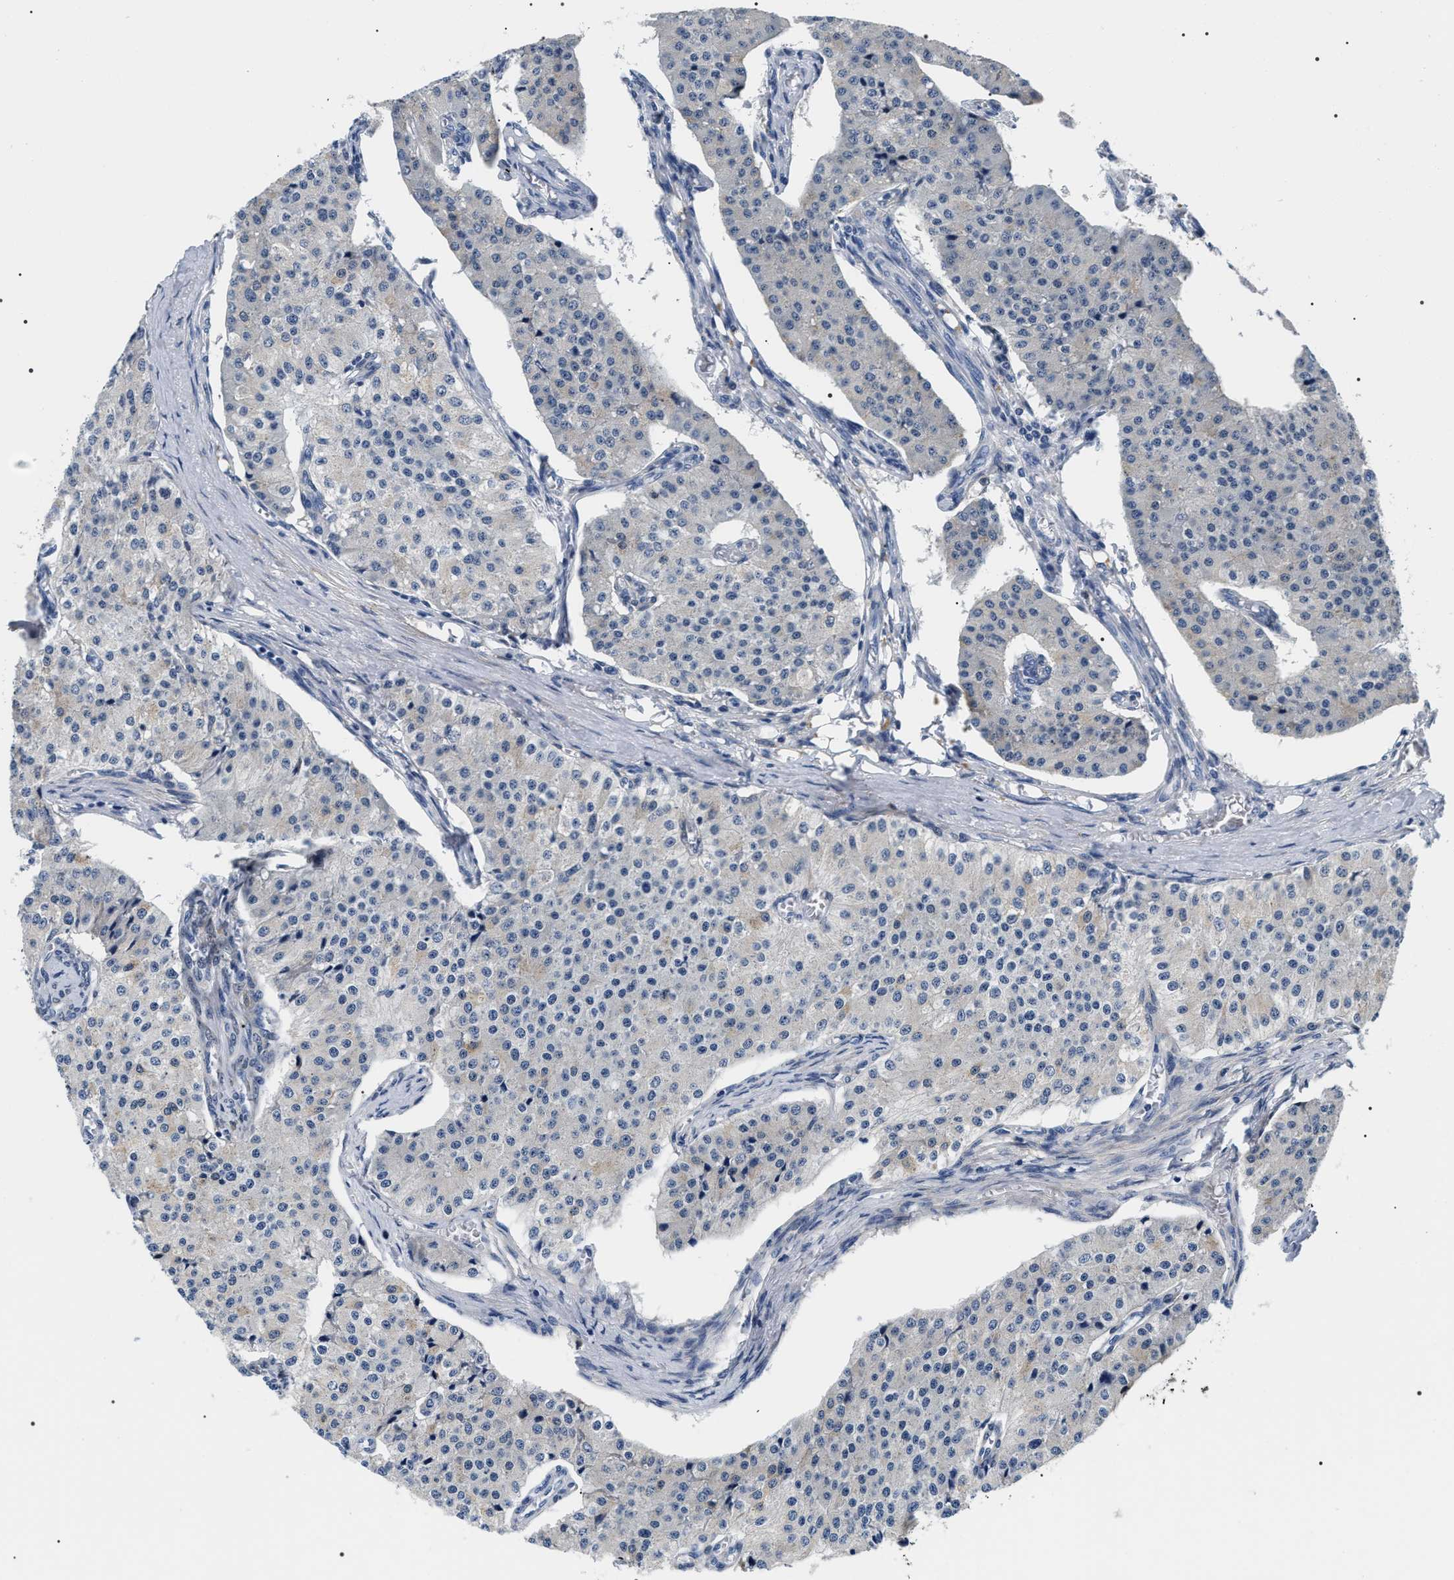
{"staining": {"intensity": "negative", "quantity": "none", "location": "none"}, "tissue": "carcinoid", "cell_type": "Tumor cells", "image_type": "cancer", "snomed": [{"axis": "morphology", "description": "Carcinoid, malignant, NOS"}, {"axis": "topography", "description": "Colon"}], "caption": "Histopathology image shows no protein staining in tumor cells of carcinoid tissue.", "gene": "BAG2", "patient": {"sex": "female", "age": 52}}